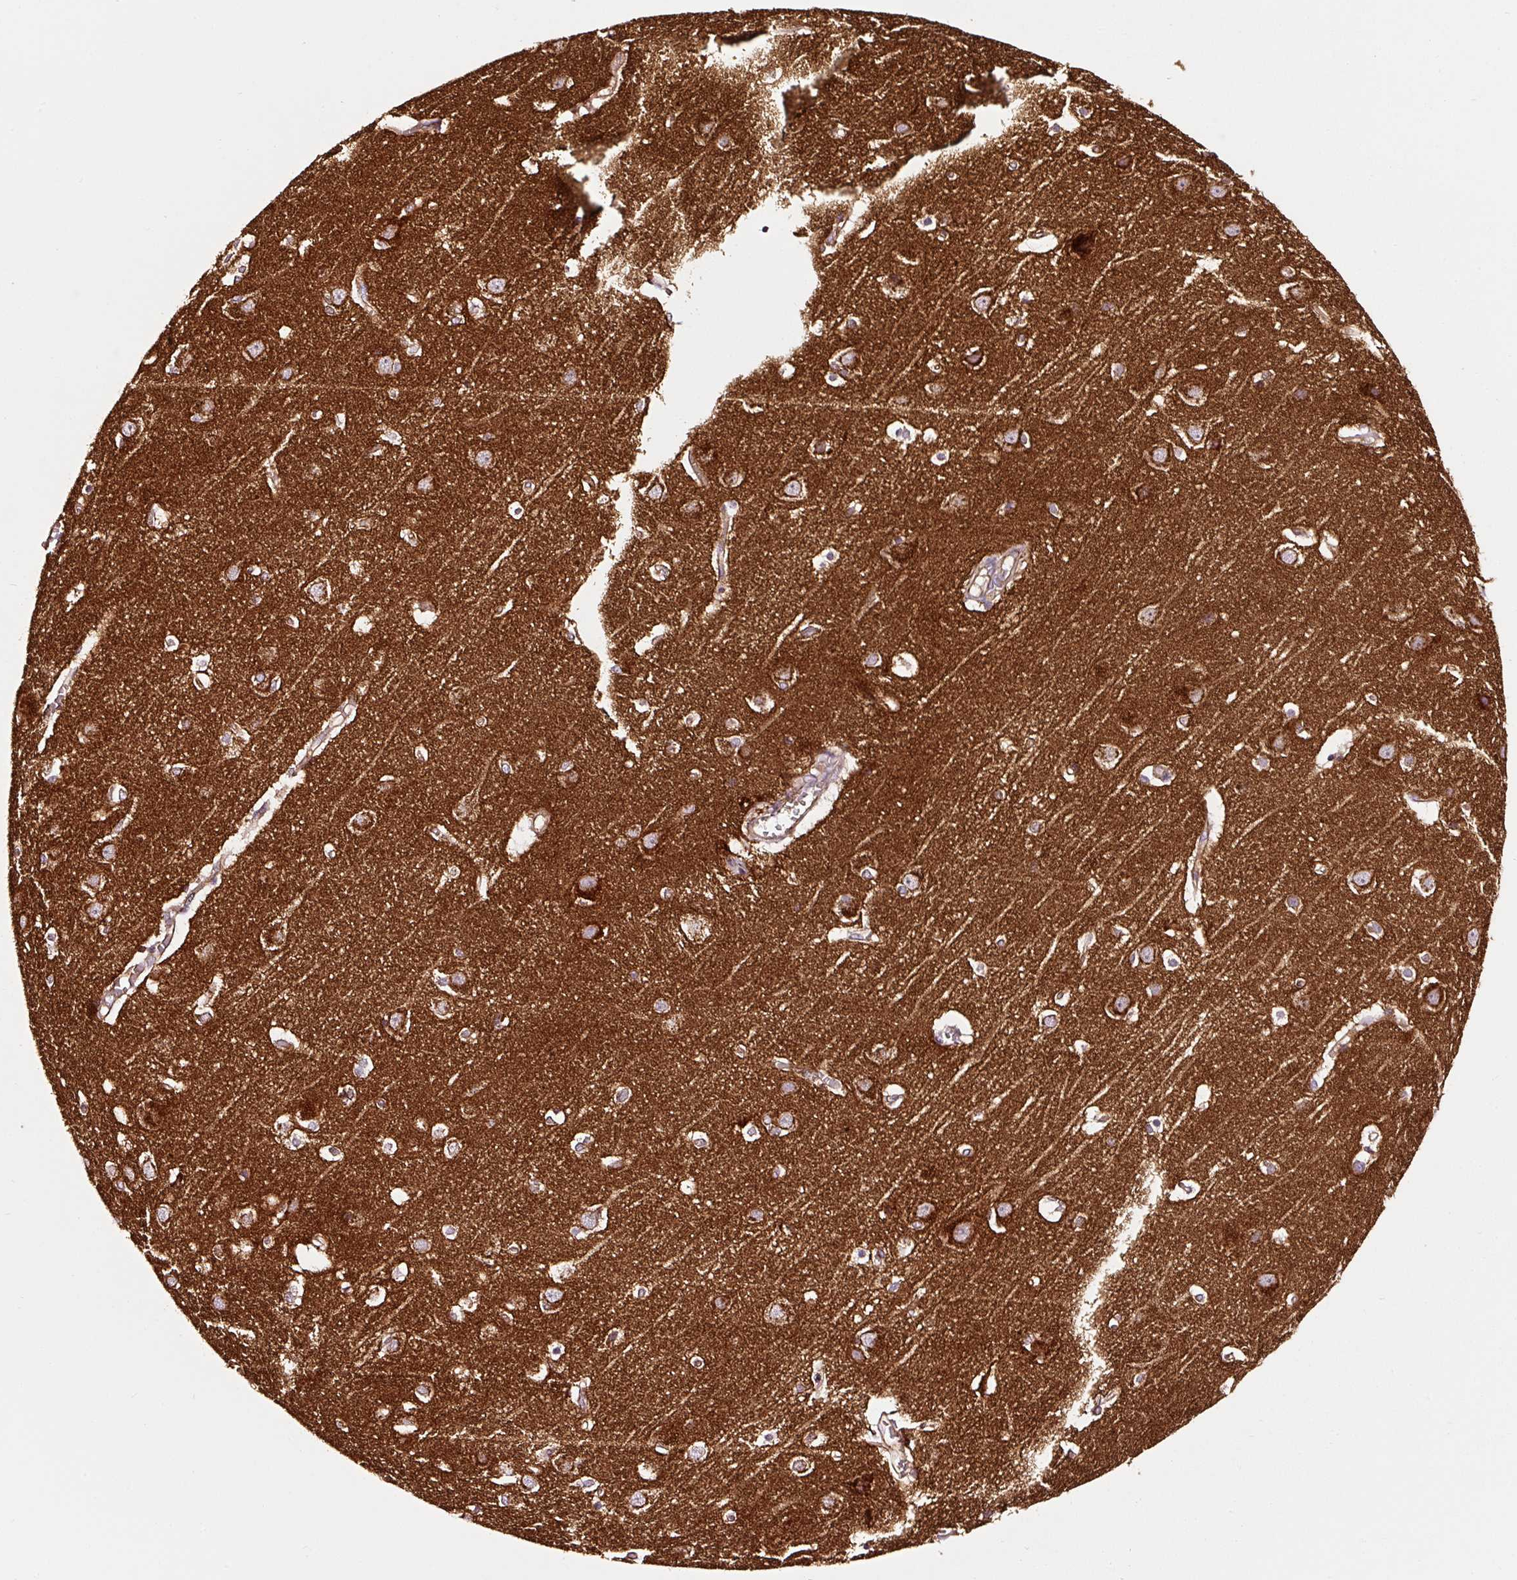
{"staining": {"intensity": "negative", "quantity": "none", "location": "none"}, "tissue": "cerebral cortex", "cell_type": "Endothelial cells", "image_type": "normal", "snomed": [{"axis": "morphology", "description": "Normal tissue, NOS"}, {"axis": "topography", "description": "Cerebral cortex"}], "caption": "Immunohistochemistry (IHC) of normal human cerebral cortex exhibits no expression in endothelial cells. (DAB (3,3'-diaminobenzidine) immunohistochemistry (IHC) visualized using brightfield microscopy, high magnification).", "gene": "NAPA", "patient": {"sex": "male", "age": 37}}